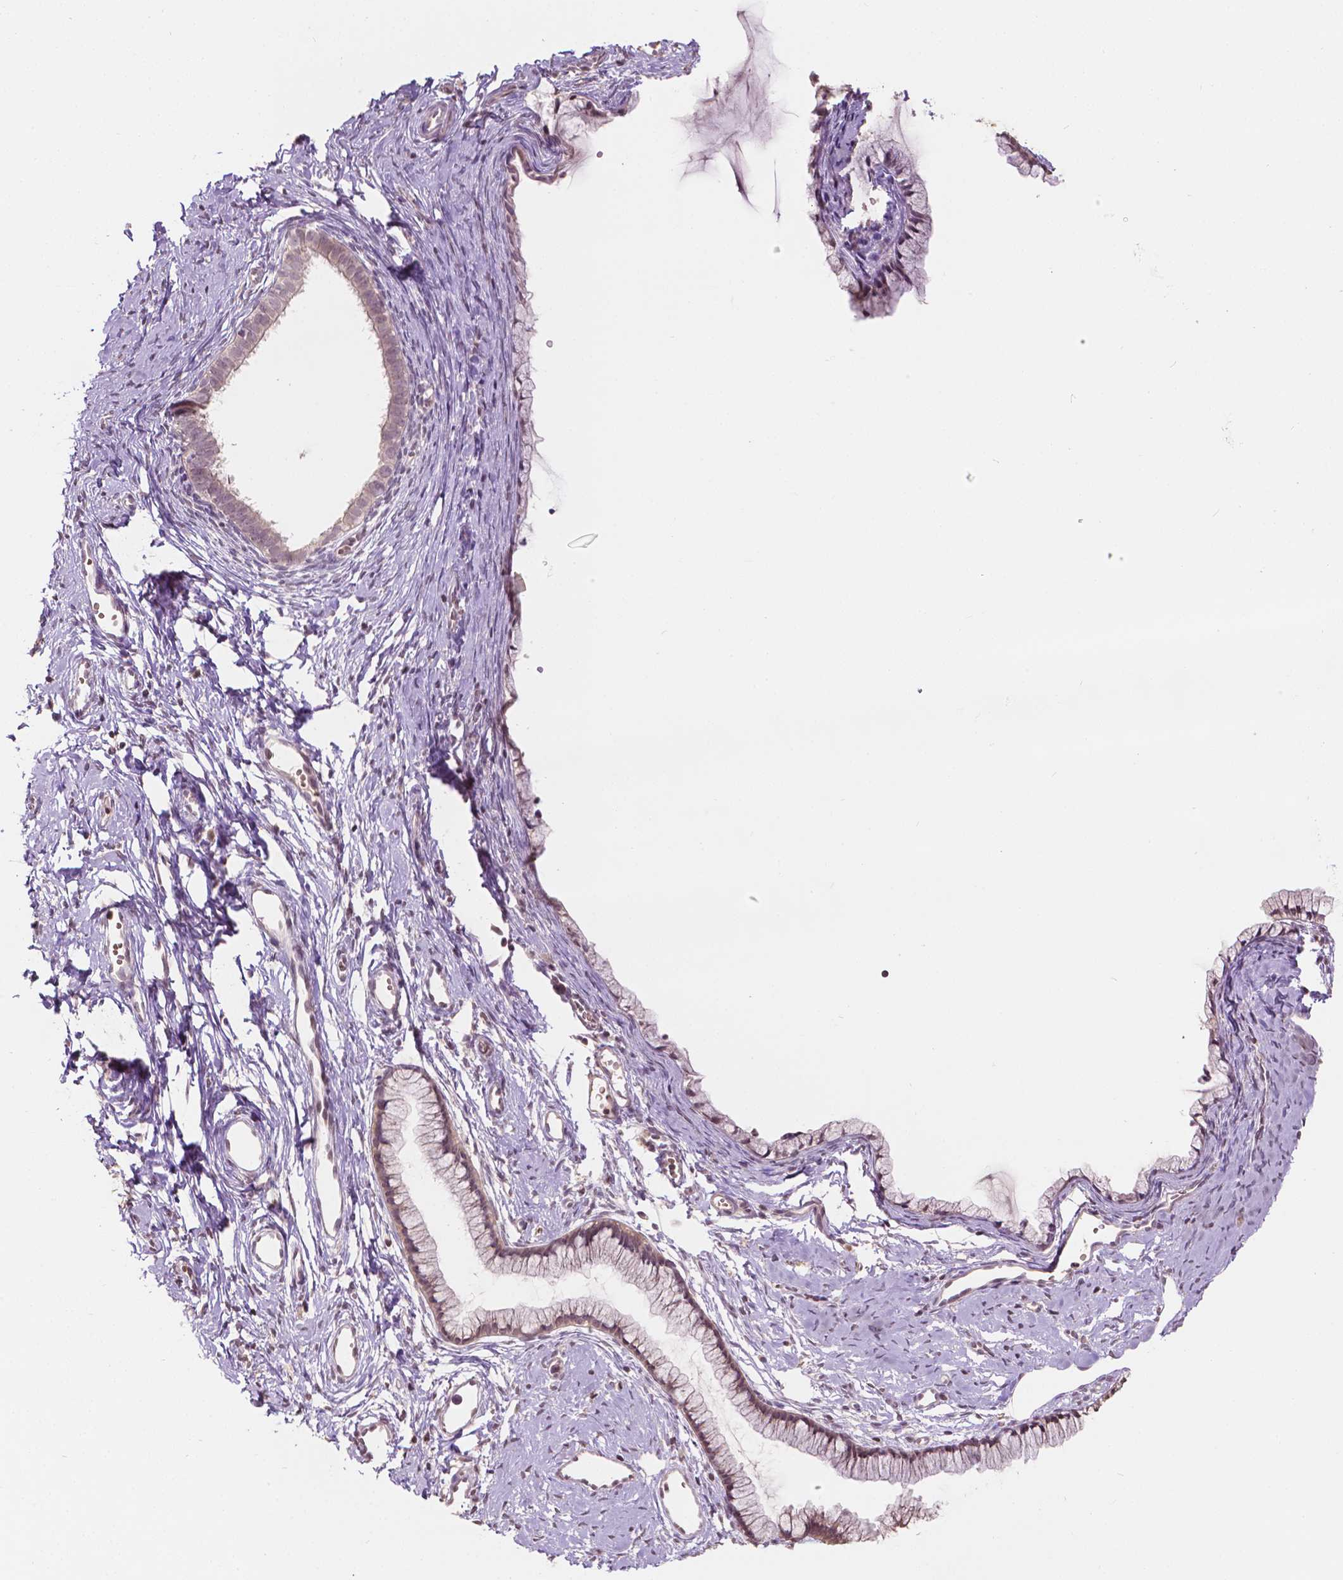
{"staining": {"intensity": "moderate", "quantity": ">75%", "location": "cytoplasmic/membranous,nuclear"}, "tissue": "cervix", "cell_type": "Glandular cells", "image_type": "normal", "snomed": [{"axis": "morphology", "description": "Normal tissue, NOS"}, {"axis": "topography", "description": "Cervix"}], "caption": "High-power microscopy captured an immunohistochemistry (IHC) micrograph of unremarkable cervix, revealing moderate cytoplasmic/membranous,nuclear staining in approximately >75% of glandular cells. The protein is stained brown, and the nuclei are stained in blue (DAB (3,3'-diaminobenzidine) IHC with brightfield microscopy, high magnification).", "gene": "NOS1AP", "patient": {"sex": "female", "age": 40}}